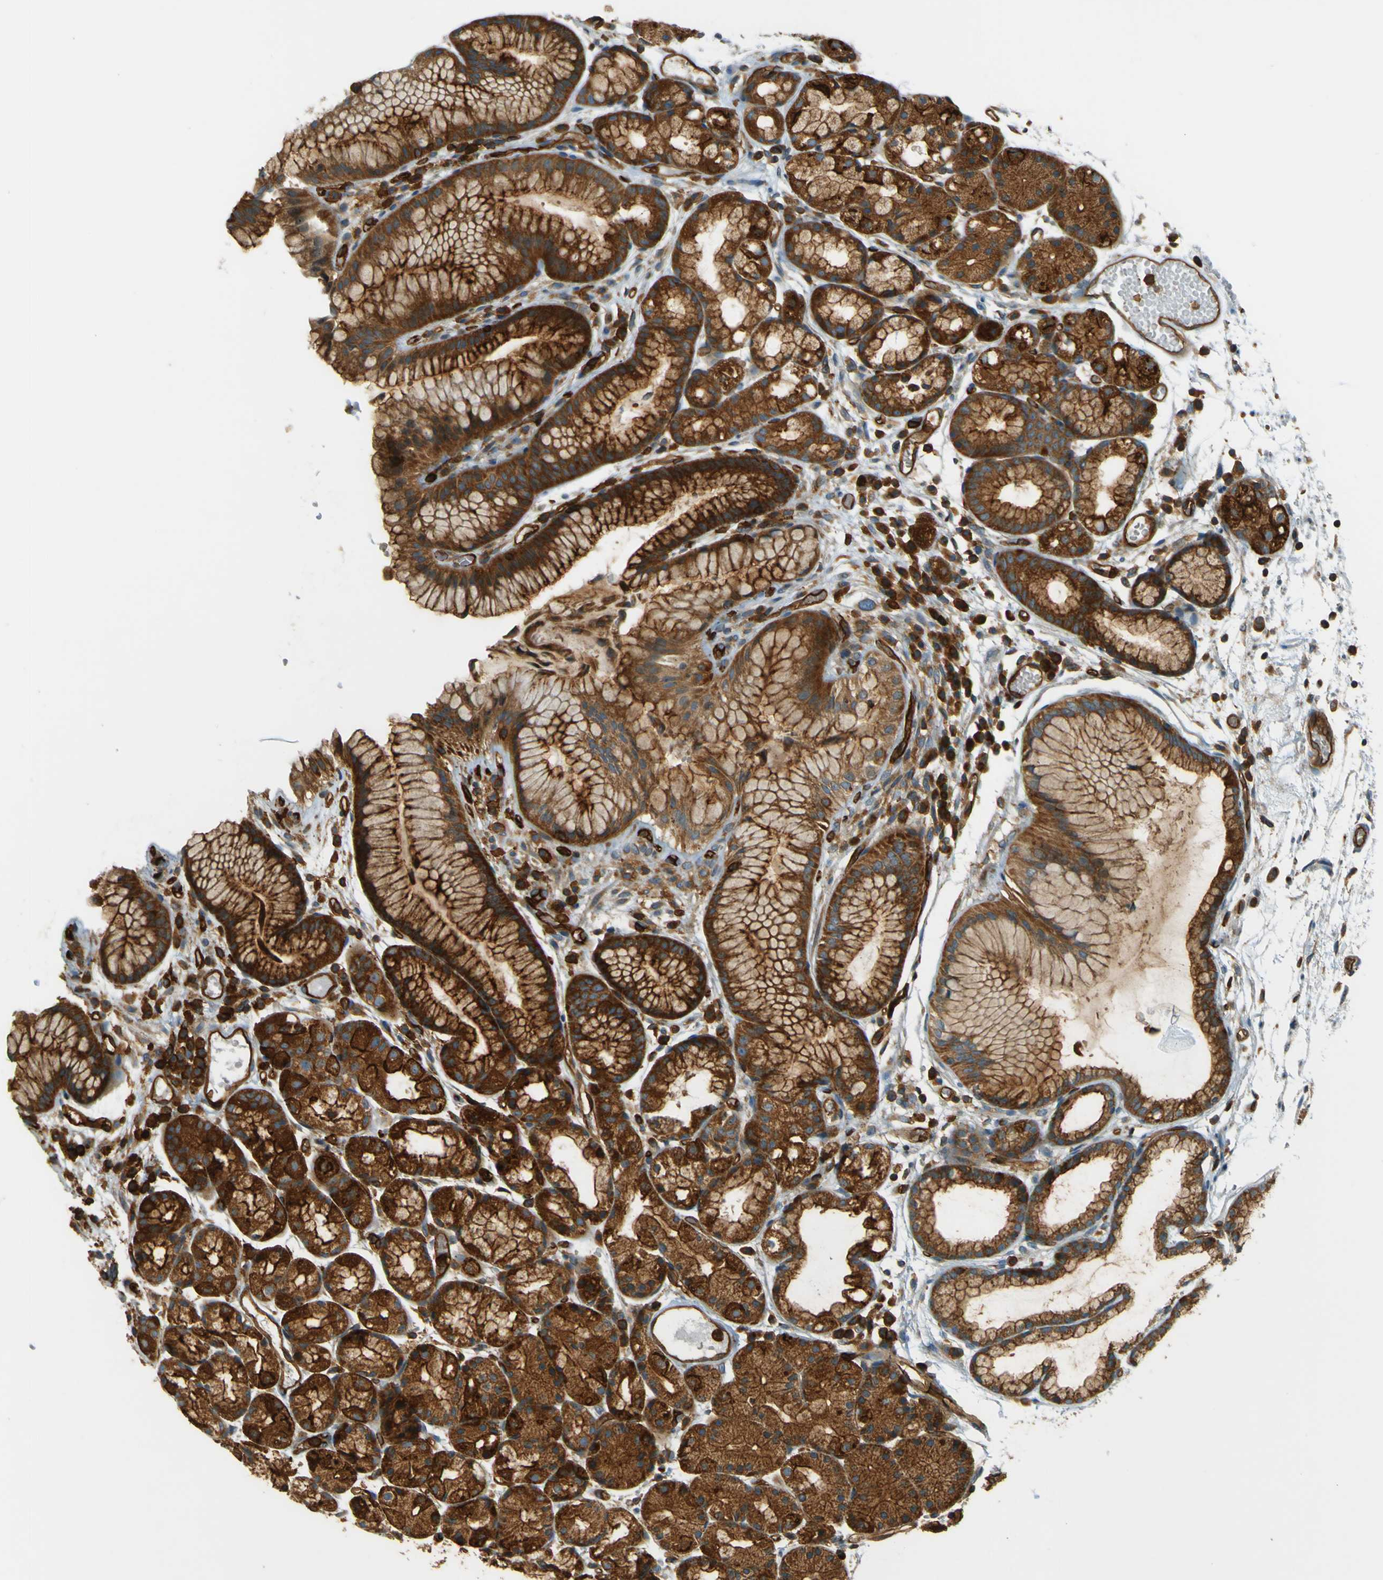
{"staining": {"intensity": "strong", "quantity": ">75%", "location": "cytoplasmic/membranous"}, "tissue": "stomach", "cell_type": "Glandular cells", "image_type": "normal", "snomed": [{"axis": "morphology", "description": "Normal tissue, NOS"}, {"axis": "topography", "description": "Stomach, upper"}], "caption": "Protein expression analysis of unremarkable stomach reveals strong cytoplasmic/membranous expression in about >75% of glandular cells.", "gene": "DNAJC5", "patient": {"sex": "male", "age": 72}}